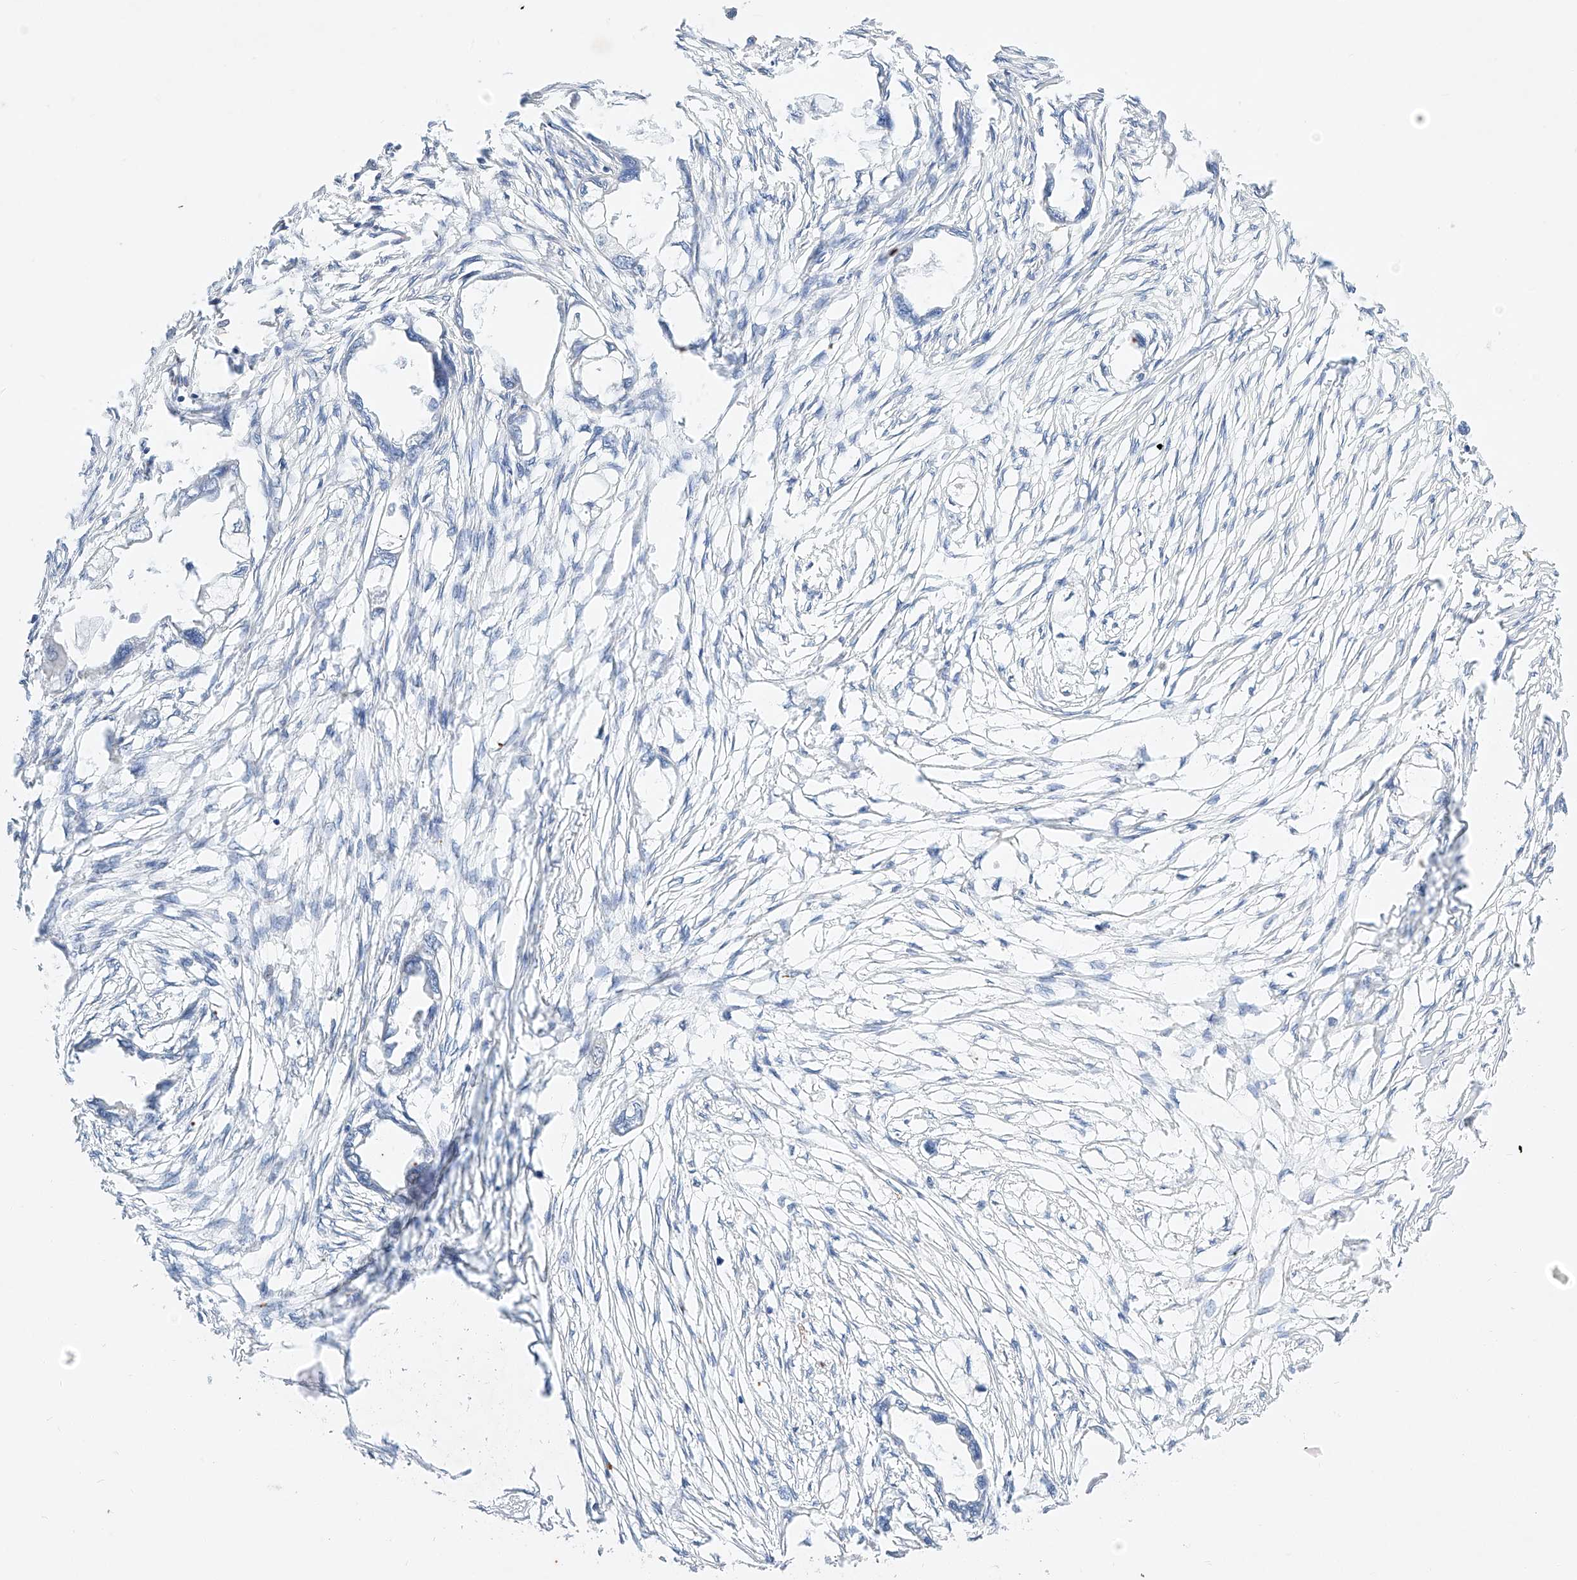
{"staining": {"intensity": "negative", "quantity": "none", "location": "none"}, "tissue": "endometrial cancer", "cell_type": "Tumor cells", "image_type": "cancer", "snomed": [{"axis": "morphology", "description": "Adenocarcinoma, NOS"}, {"axis": "morphology", "description": "Adenocarcinoma, metastatic, NOS"}, {"axis": "topography", "description": "Adipose tissue"}, {"axis": "topography", "description": "Endometrium"}], "caption": "The immunohistochemistry (IHC) image has no significant expression in tumor cells of endometrial cancer (adenocarcinoma) tissue. (DAB immunohistochemistry (IHC) with hematoxylin counter stain).", "gene": "C6orf118", "patient": {"sex": "female", "age": 67}}